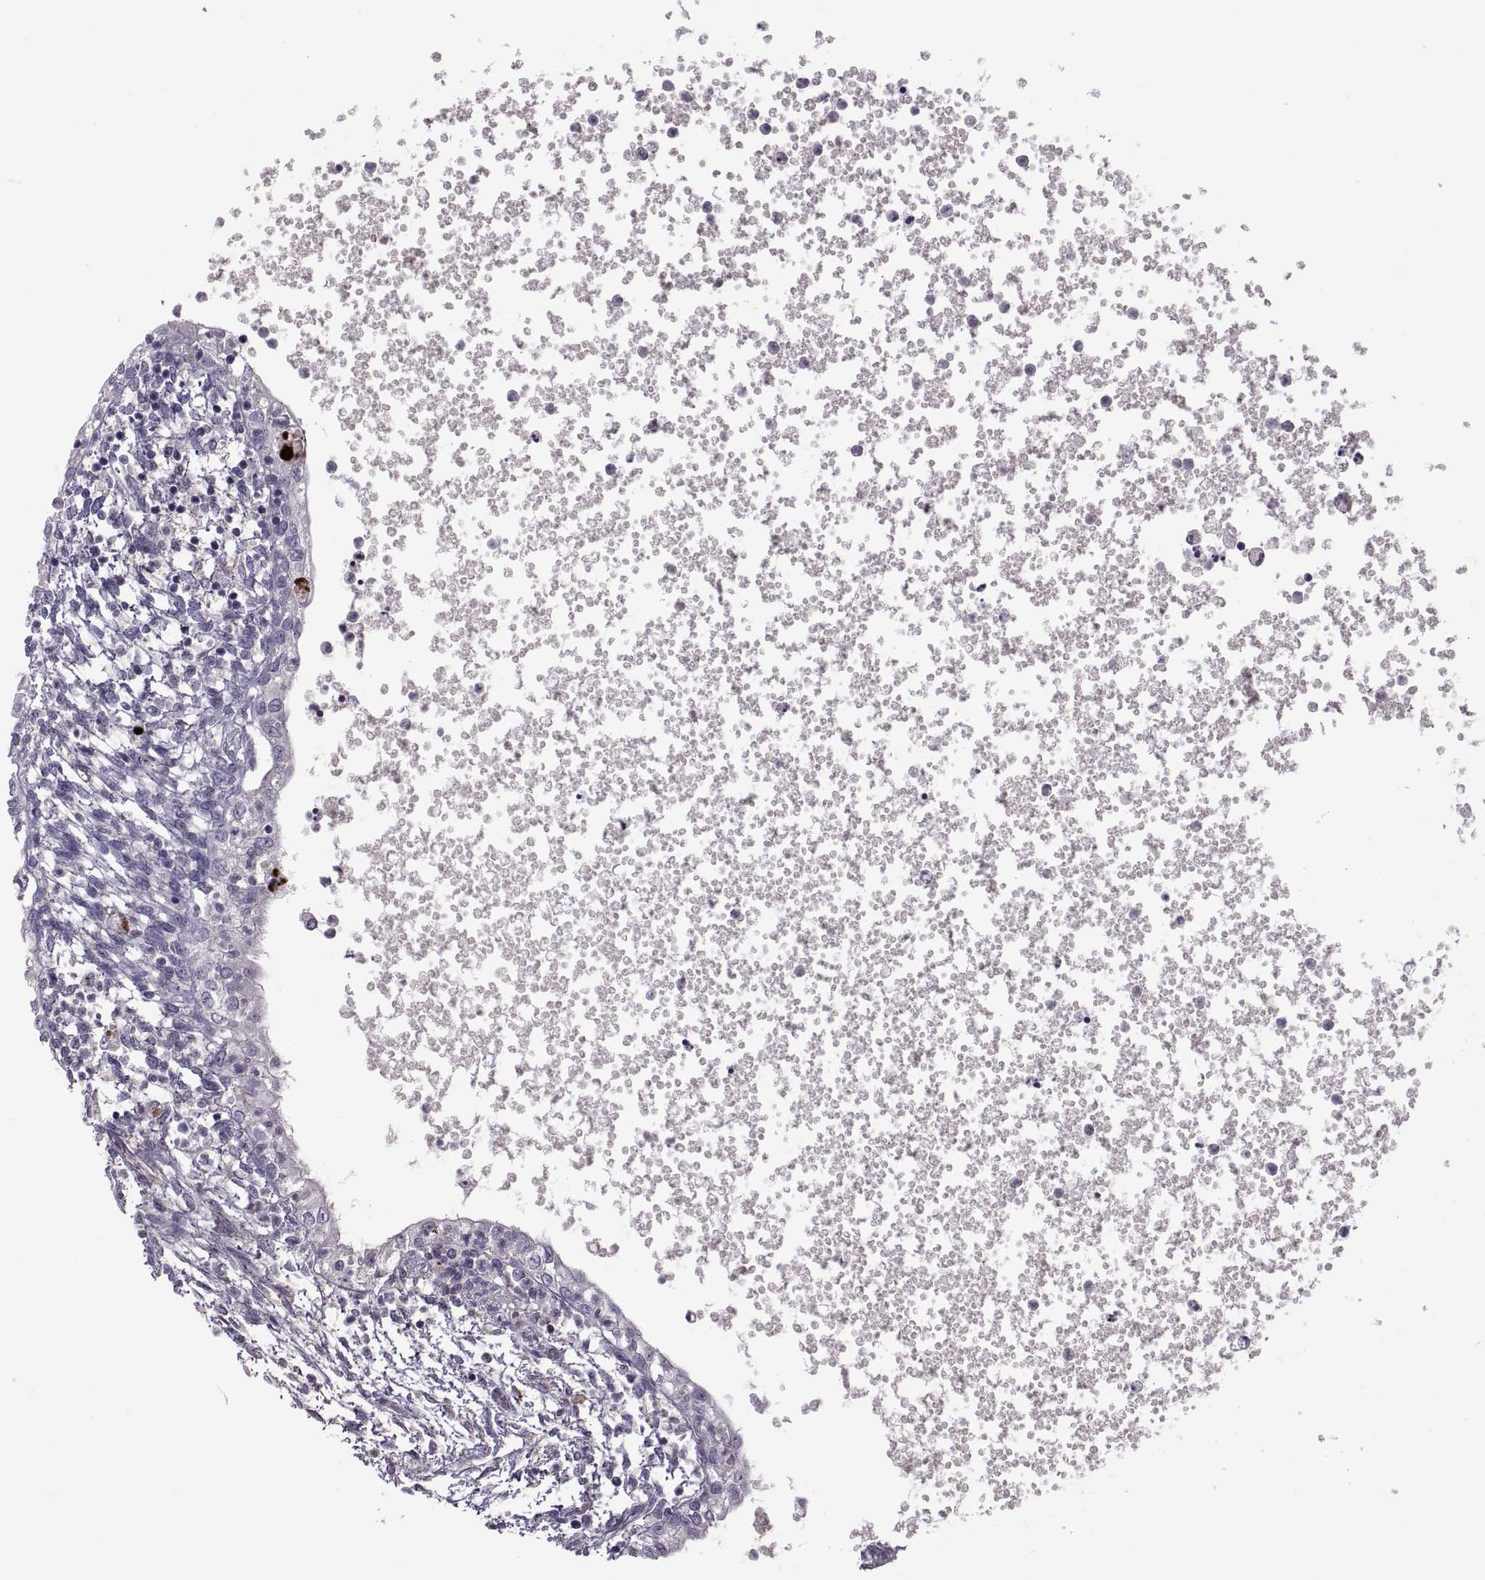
{"staining": {"intensity": "negative", "quantity": "none", "location": "none"}, "tissue": "testis cancer", "cell_type": "Tumor cells", "image_type": "cancer", "snomed": [{"axis": "morphology", "description": "Carcinoma, Embryonal, NOS"}, {"axis": "topography", "description": "Testis"}], "caption": "High magnification brightfield microscopy of testis cancer stained with DAB (3,3'-diaminobenzidine) (brown) and counterstained with hematoxylin (blue): tumor cells show no significant positivity. (IHC, brightfield microscopy, high magnification).", "gene": "ODF3", "patient": {"sex": "male", "age": 37}}